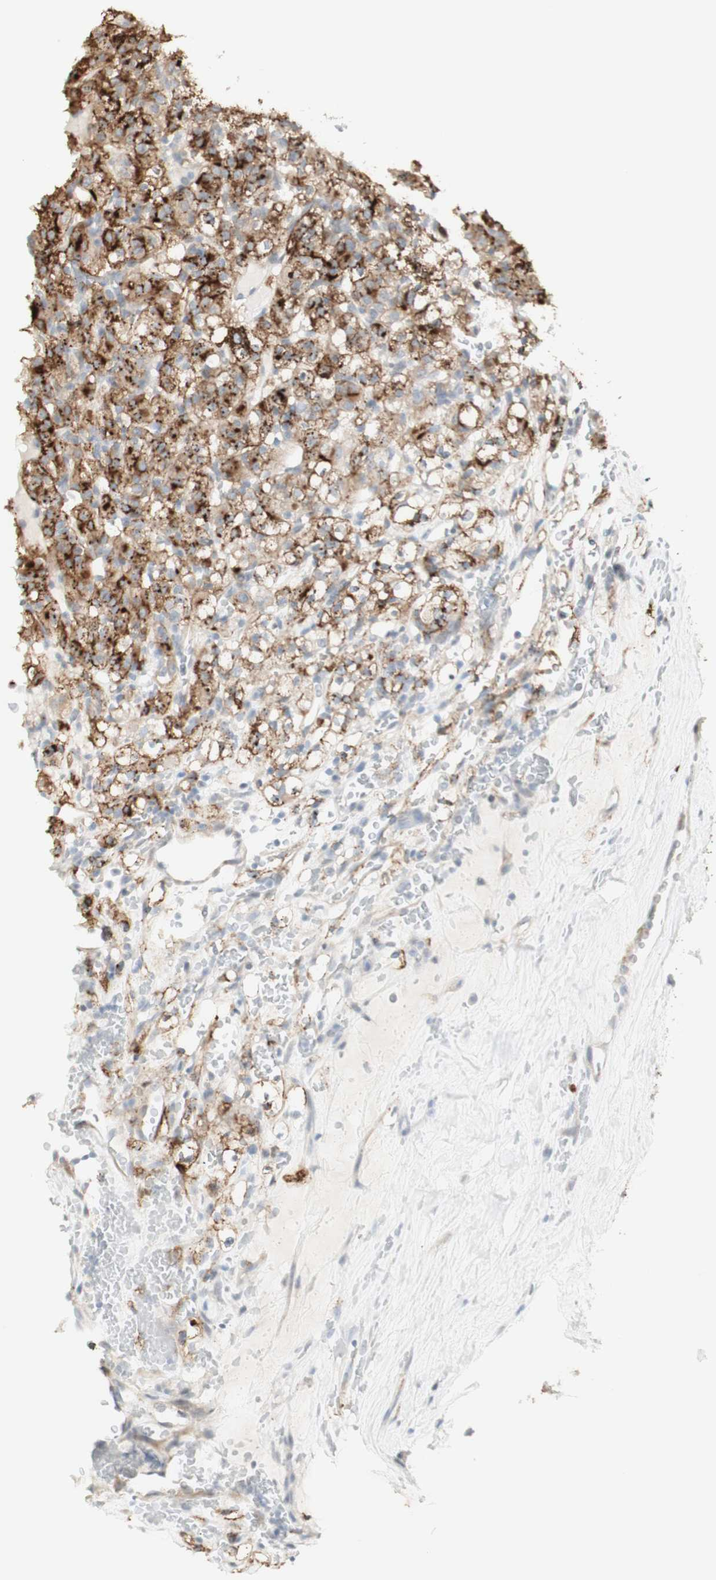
{"staining": {"intensity": "moderate", "quantity": ">75%", "location": "cytoplasmic/membranous"}, "tissue": "renal cancer", "cell_type": "Tumor cells", "image_type": "cancer", "snomed": [{"axis": "morphology", "description": "Normal tissue, NOS"}, {"axis": "morphology", "description": "Adenocarcinoma, NOS"}, {"axis": "topography", "description": "Kidney"}], "caption": "An IHC histopathology image of neoplastic tissue is shown. Protein staining in brown labels moderate cytoplasmic/membranous positivity in renal cancer within tumor cells.", "gene": "NDST4", "patient": {"sex": "female", "age": 72}}